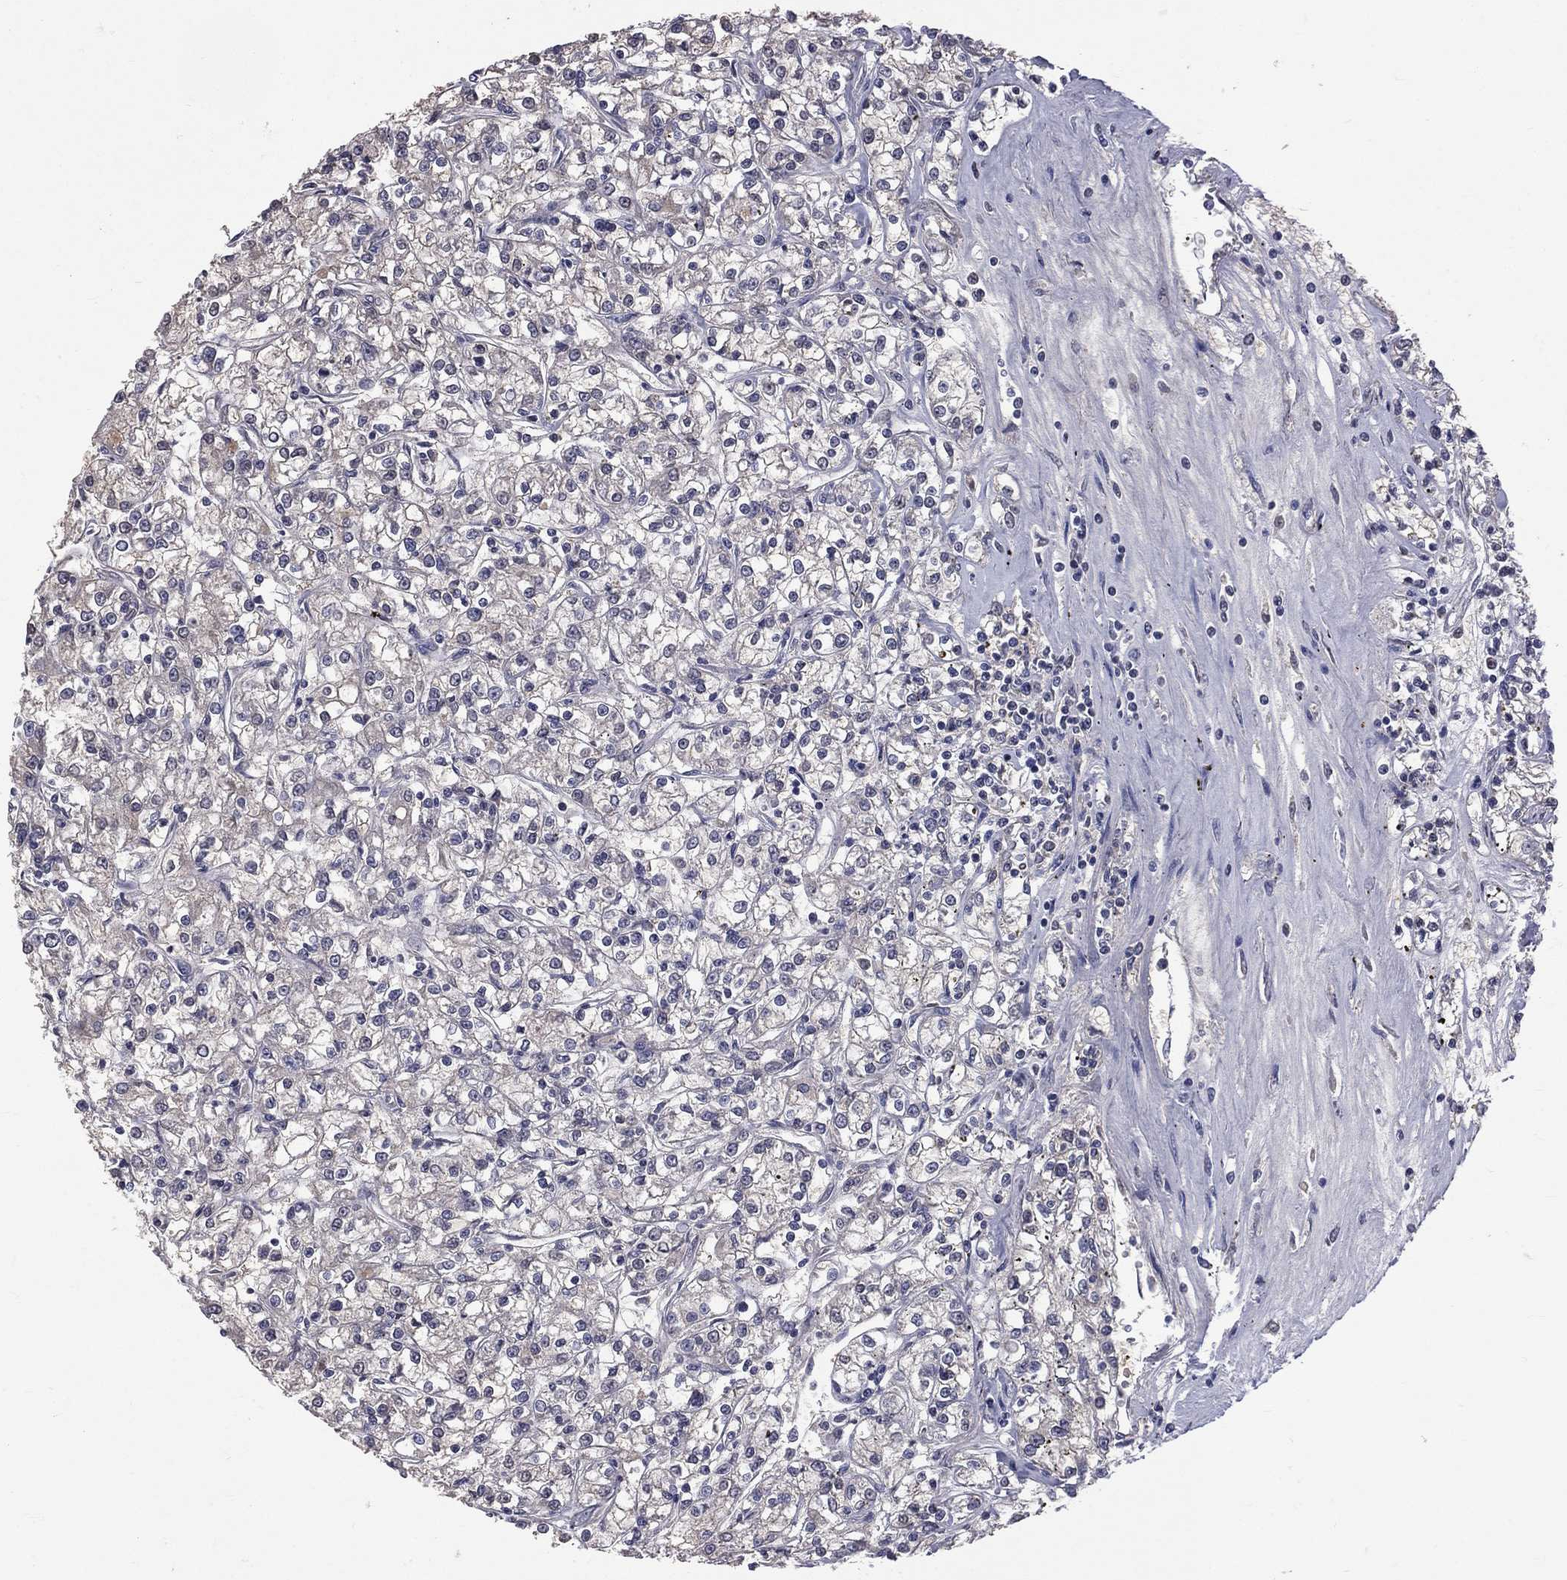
{"staining": {"intensity": "negative", "quantity": "none", "location": "none"}, "tissue": "renal cancer", "cell_type": "Tumor cells", "image_type": "cancer", "snomed": [{"axis": "morphology", "description": "Adenocarcinoma, NOS"}, {"axis": "topography", "description": "Kidney"}], "caption": "The IHC image has no significant staining in tumor cells of renal adenocarcinoma tissue. (Brightfield microscopy of DAB (3,3'-diaminobenzidine) immunohistochemistry at high magnification).", "gene": "DSG4", "patient": {"sex": "female", "age": 59}}